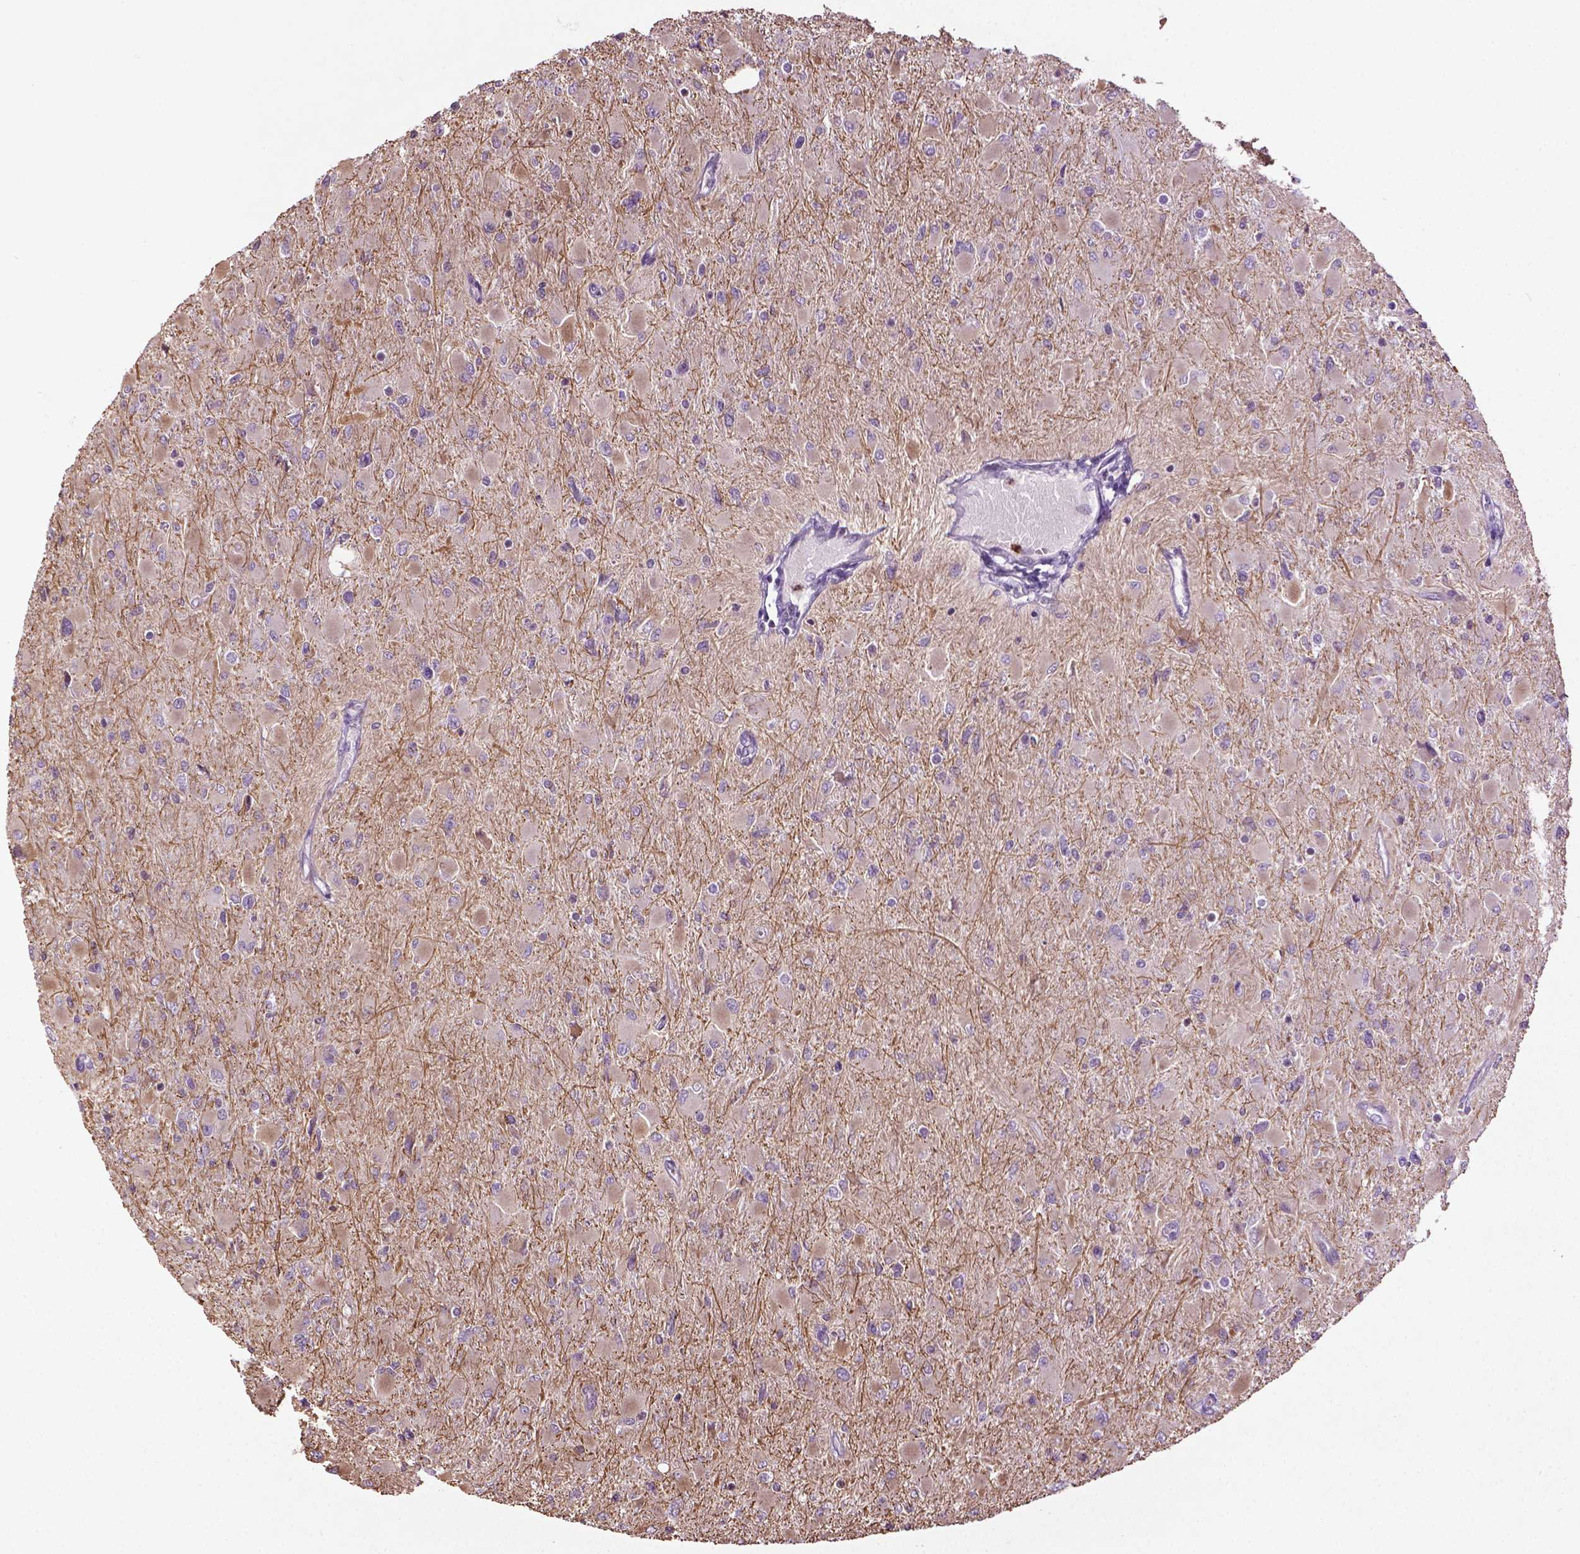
{"staining": {"intensity": "negative", "quantity": "none", "location": "none"}, "tissue": "glioma", "cell_type": "Tumor cells", "image_type": "cancer", "snomed": [{"axis": "morphology", "description": "Glioma, malignant, High grade"}, {"axis": "topography", "description": "Cerebral cortex"}], "caption": "A high-resolution micrograph shows immunohistochemistry (IHC) staining of glioma, which shows no significant expression in tumor cells.", "gene": "NTNG2", "patient": {"sex": "female", "age": 36}}